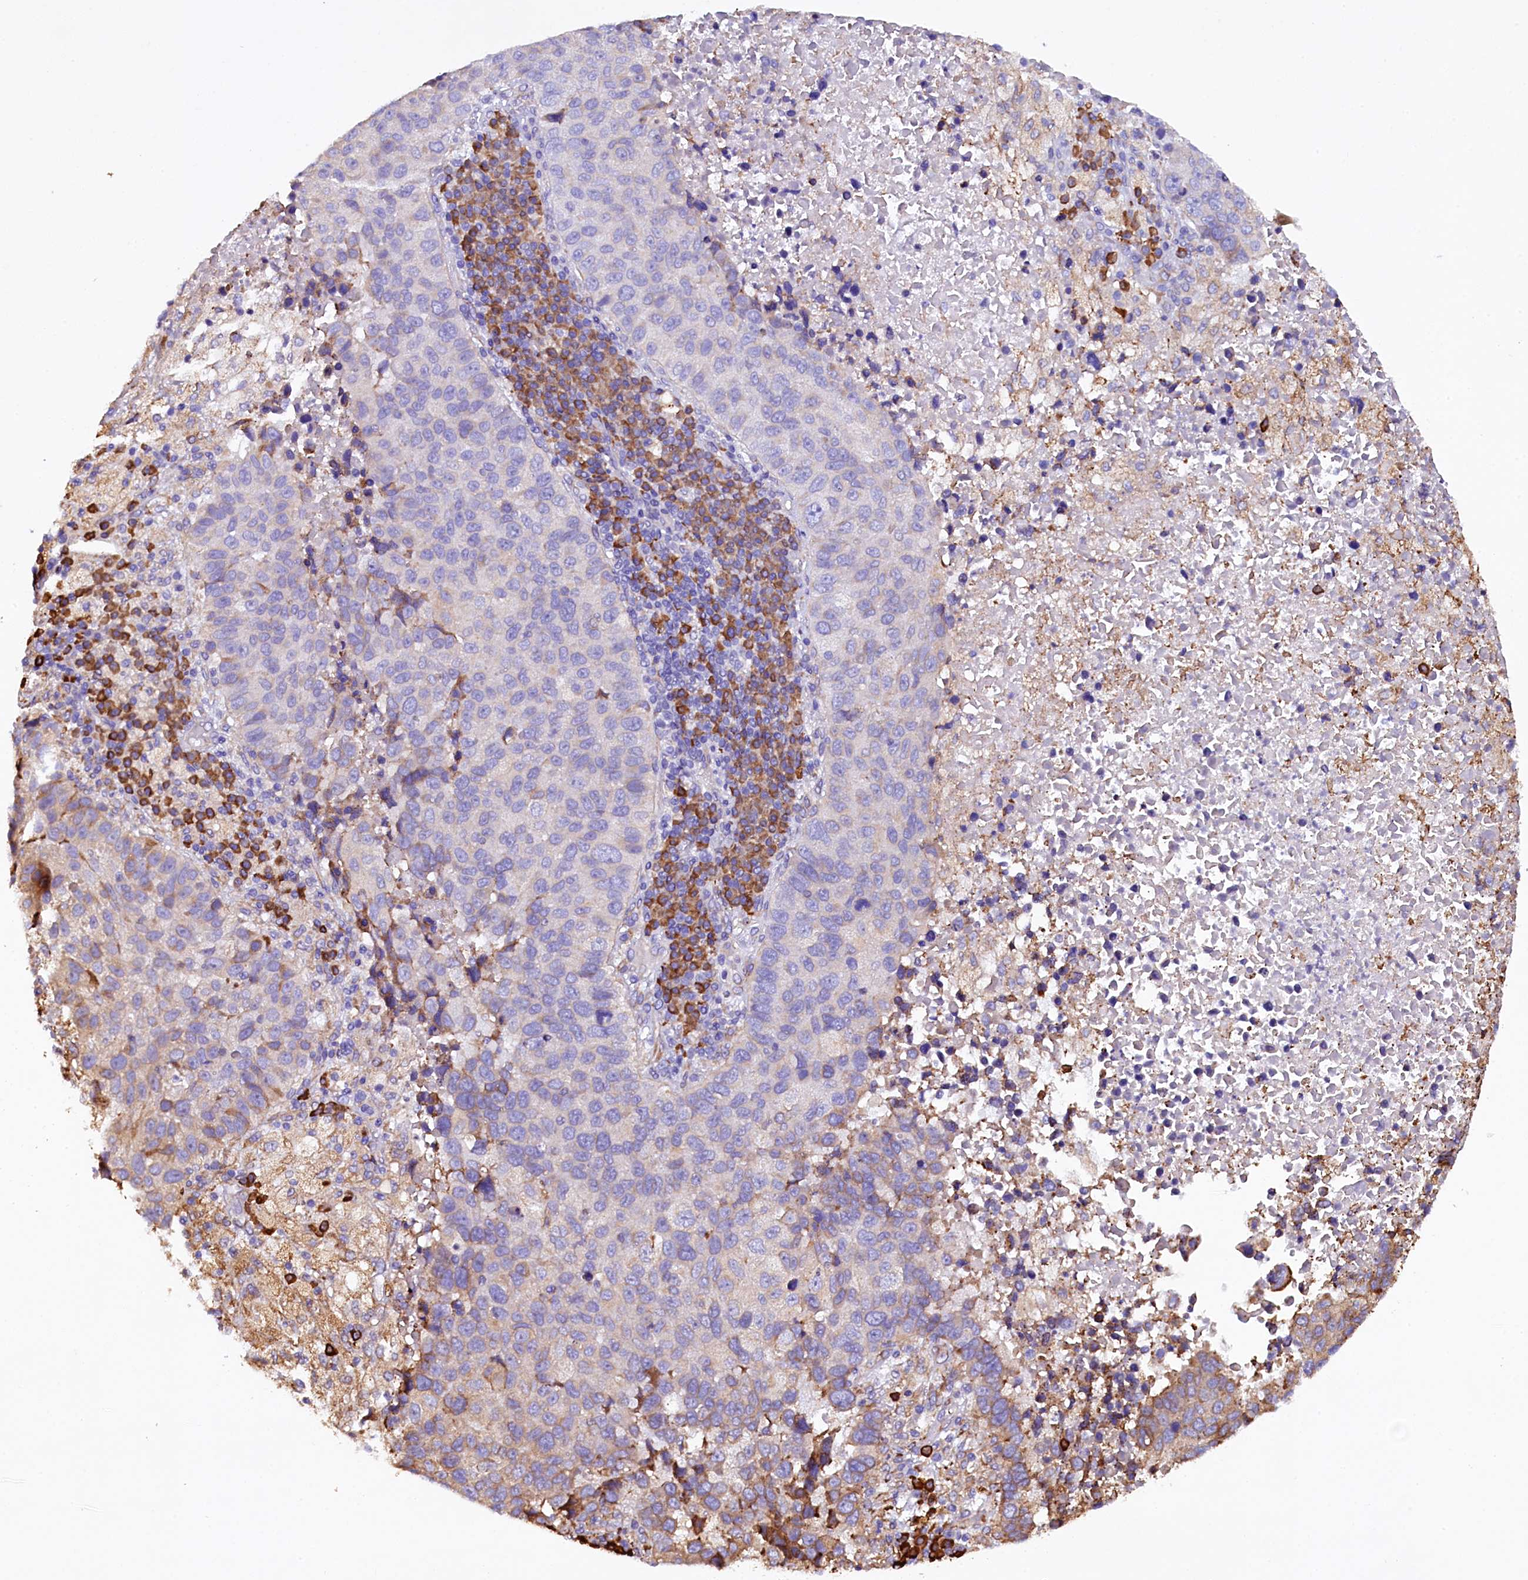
{"staining": {"intensity": "weak", "quantity": "<25%", "location": "cytoplasmic/membranous"}, "tissue": "lung cancer", "cell_type": "Tumor cells", "image_type": "cancer", "snomed": [{"axis": "morphology", "description": "Squamous cell carcinoma, NOS"}, {"axis": "topography", "description": "Lung"}], "caption": "Tumor cells show no significant expression in squamous cell carcinoma (lung).", "gene": "CAPS2", "patient": {"sex": "male", "age": 73}}